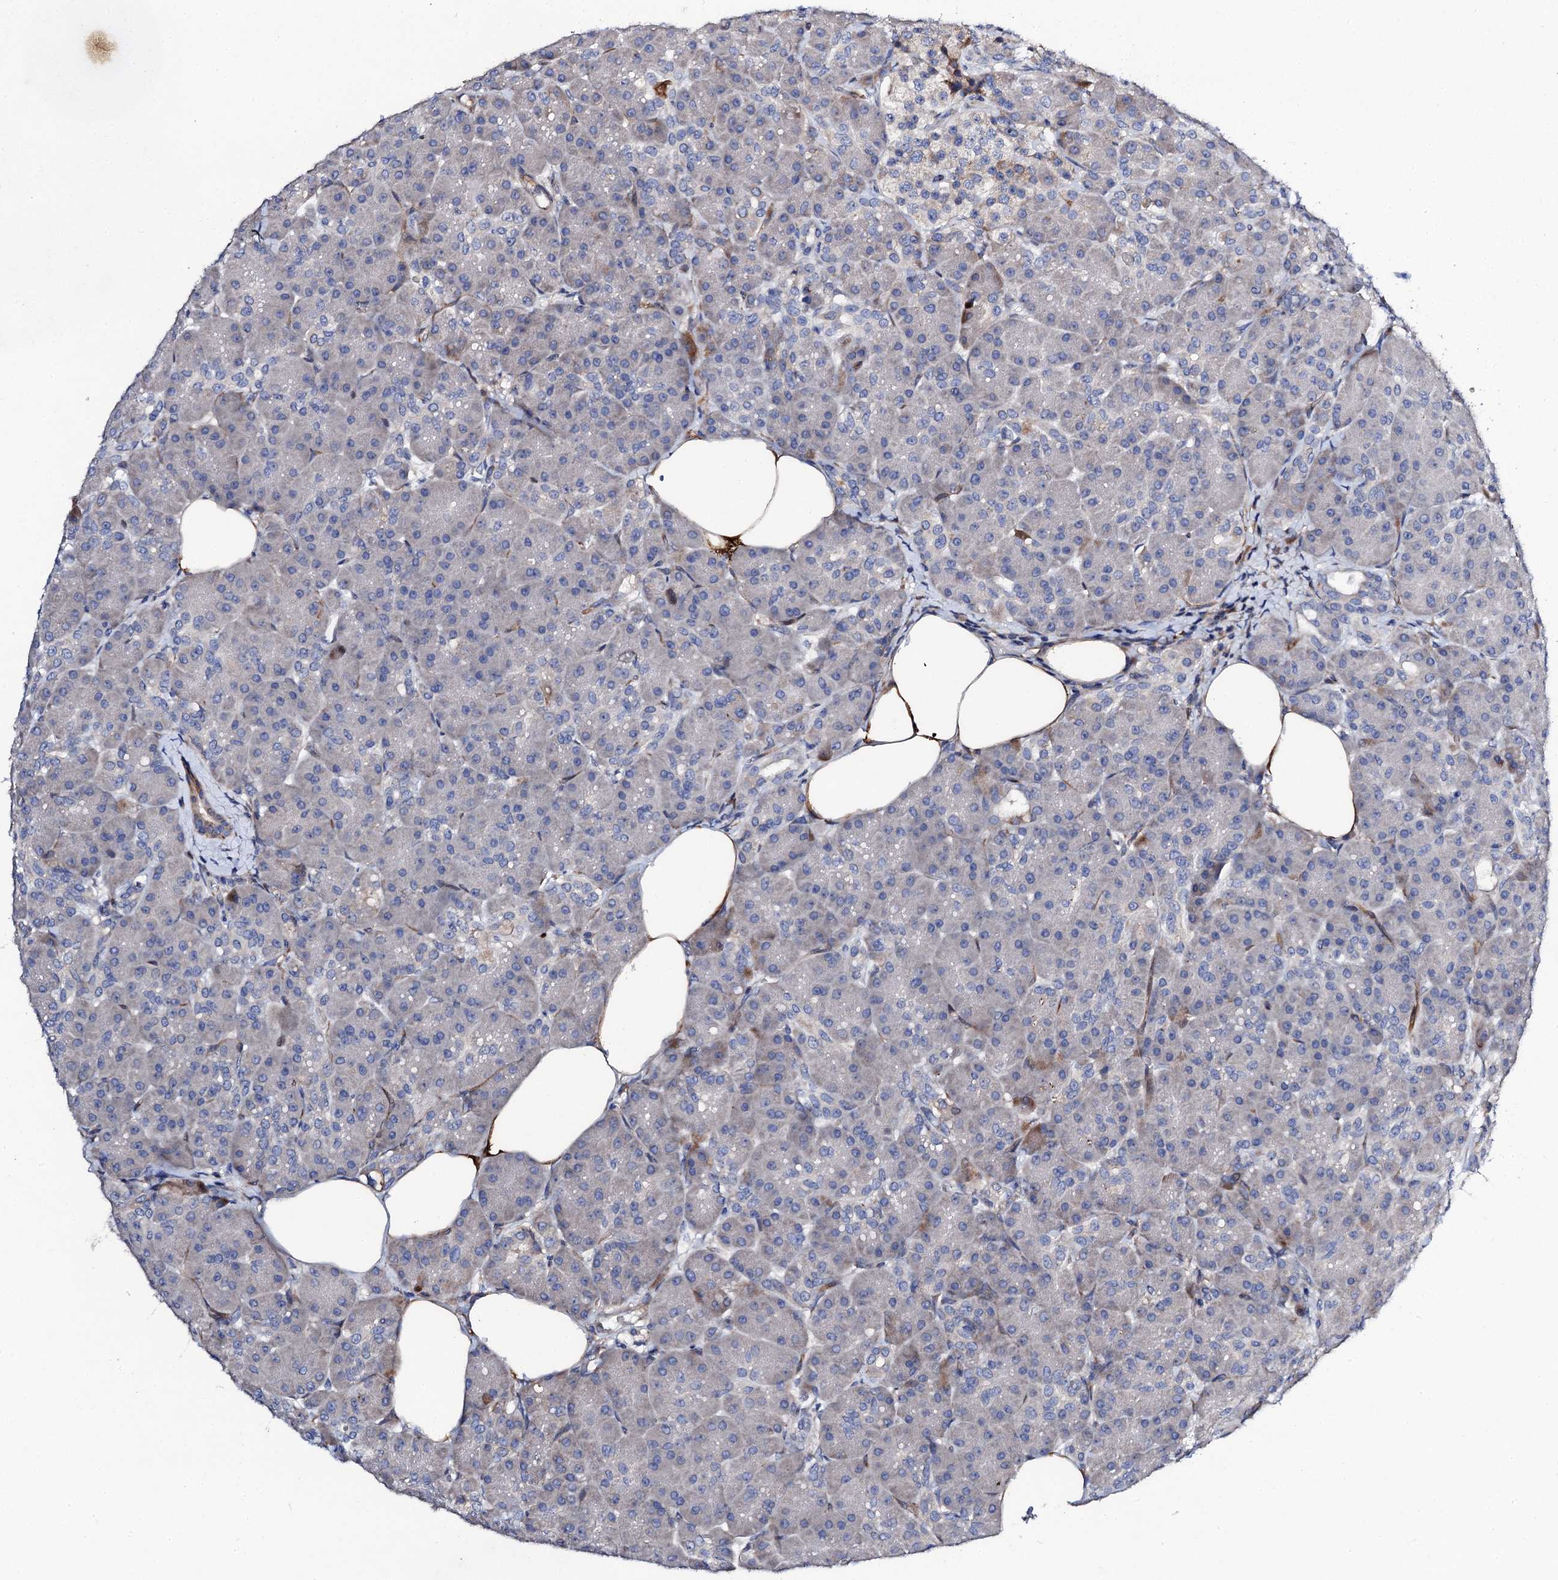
{"staining": {"intensity": "negative", "quantity": "none", "location": "none"}, "tissue": "pancreas", "cell_type": "Exocrine glandular cells", "image_type": "normal", "snomed": [{"axis": "morphology", "description": "Normal tissue, NOS"}, {"axis": "topography", "description": "Pancreas"}], "caption": "DAB immunohistochemical staining of normal pancreas displays no significant staining in exocrine glandular cells. Brightfield microscopy of immunohistochemistry stained with DAB (brown) and hematoxylin (blue), captured at high magnification.", "gene": "DBX1", "patient": {"sex": "male", "age": 63}}